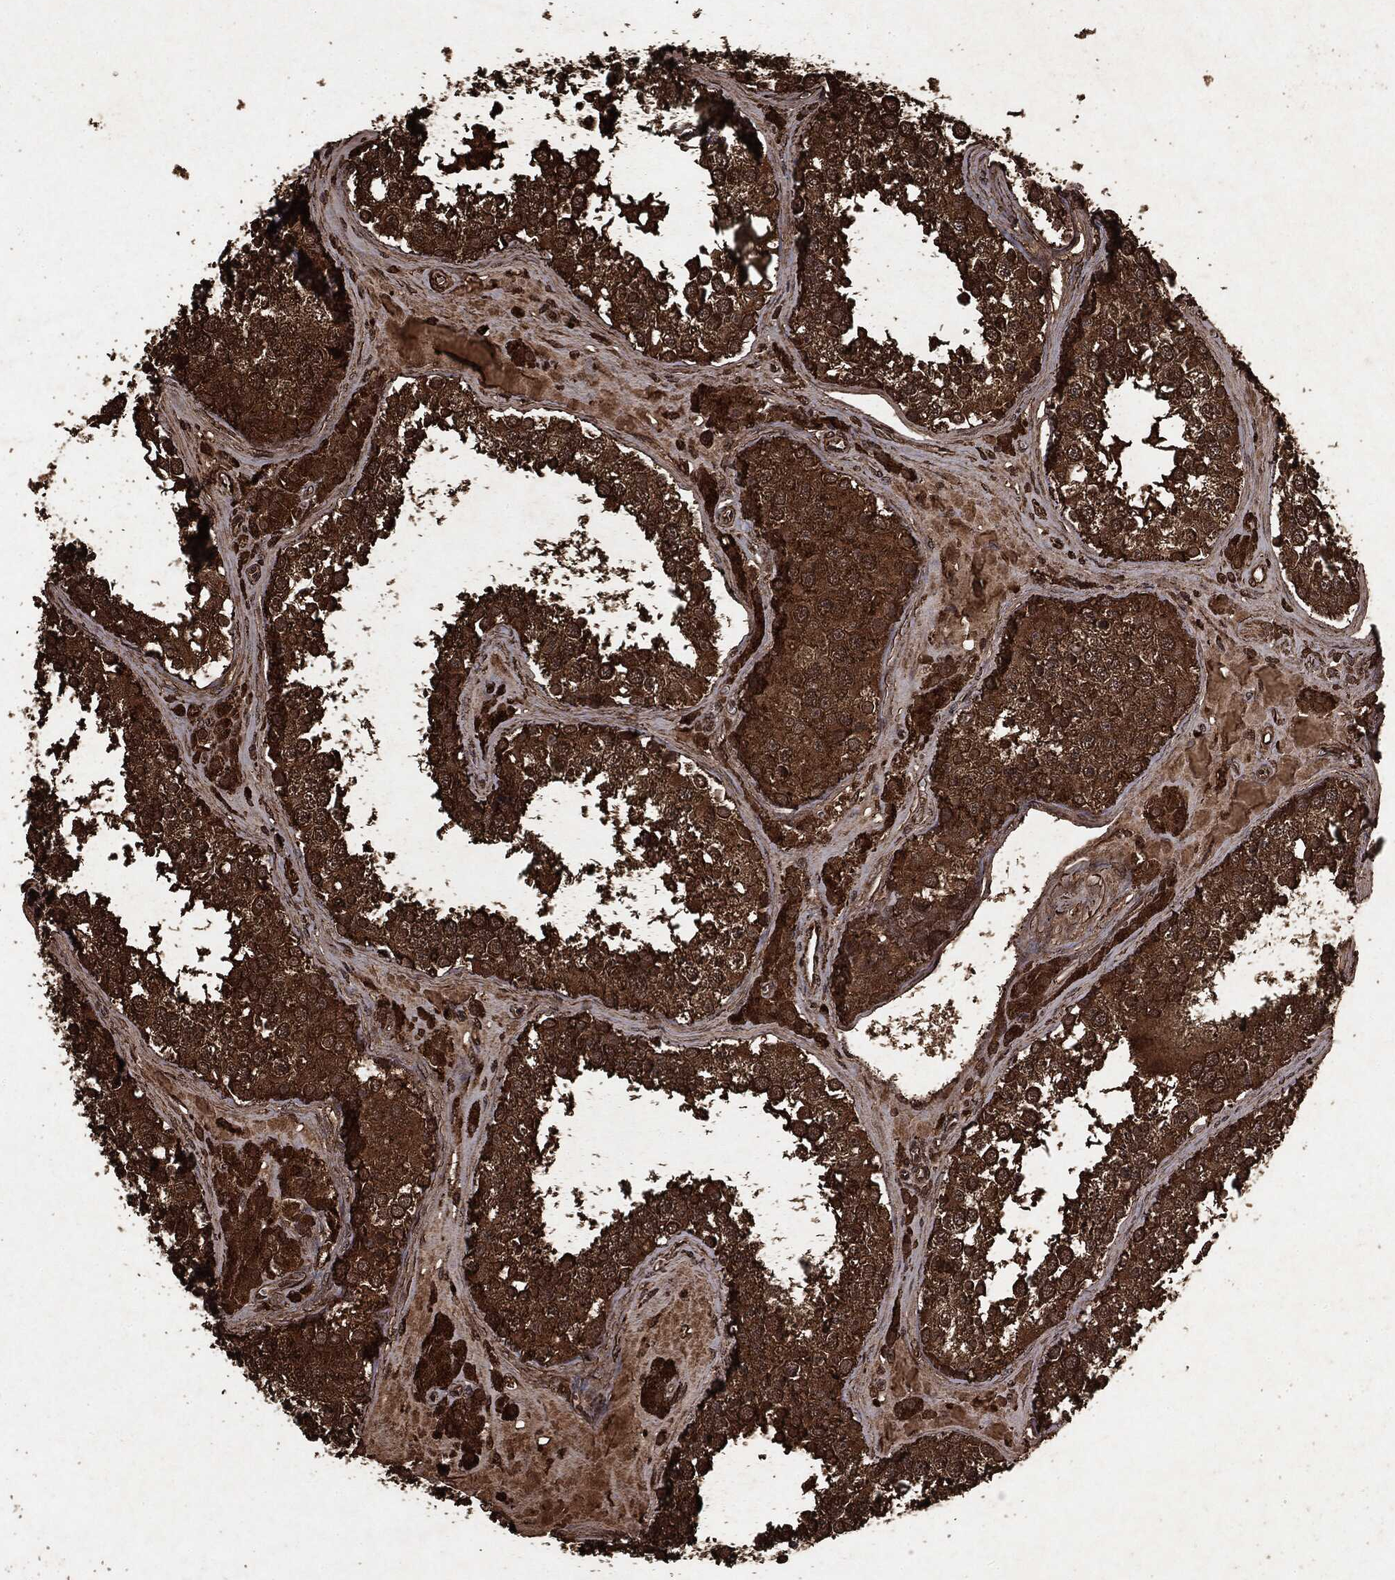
{"staining": {"intensity": "strong", "quantity": ">75%", "location": "cytoplasmic/membranous"}, "tissue": "testis", "cell_type": "Cells in seminiferous ducts", "image_type": "normal", "snomed": [{"axis": "morphology", "description": "Normal tissue, NOS"}, {"axis": "topography", "description": "Testis"}], "caption": "Immunohistochemical staining of unremarkable human testis demonstrates high levels of strong cytoplasmic/membranous staining in approximately >75% of cells in seminiferous ducts.", "gene": "ARAF", "patient": {"sex": "male", "age": 31}}